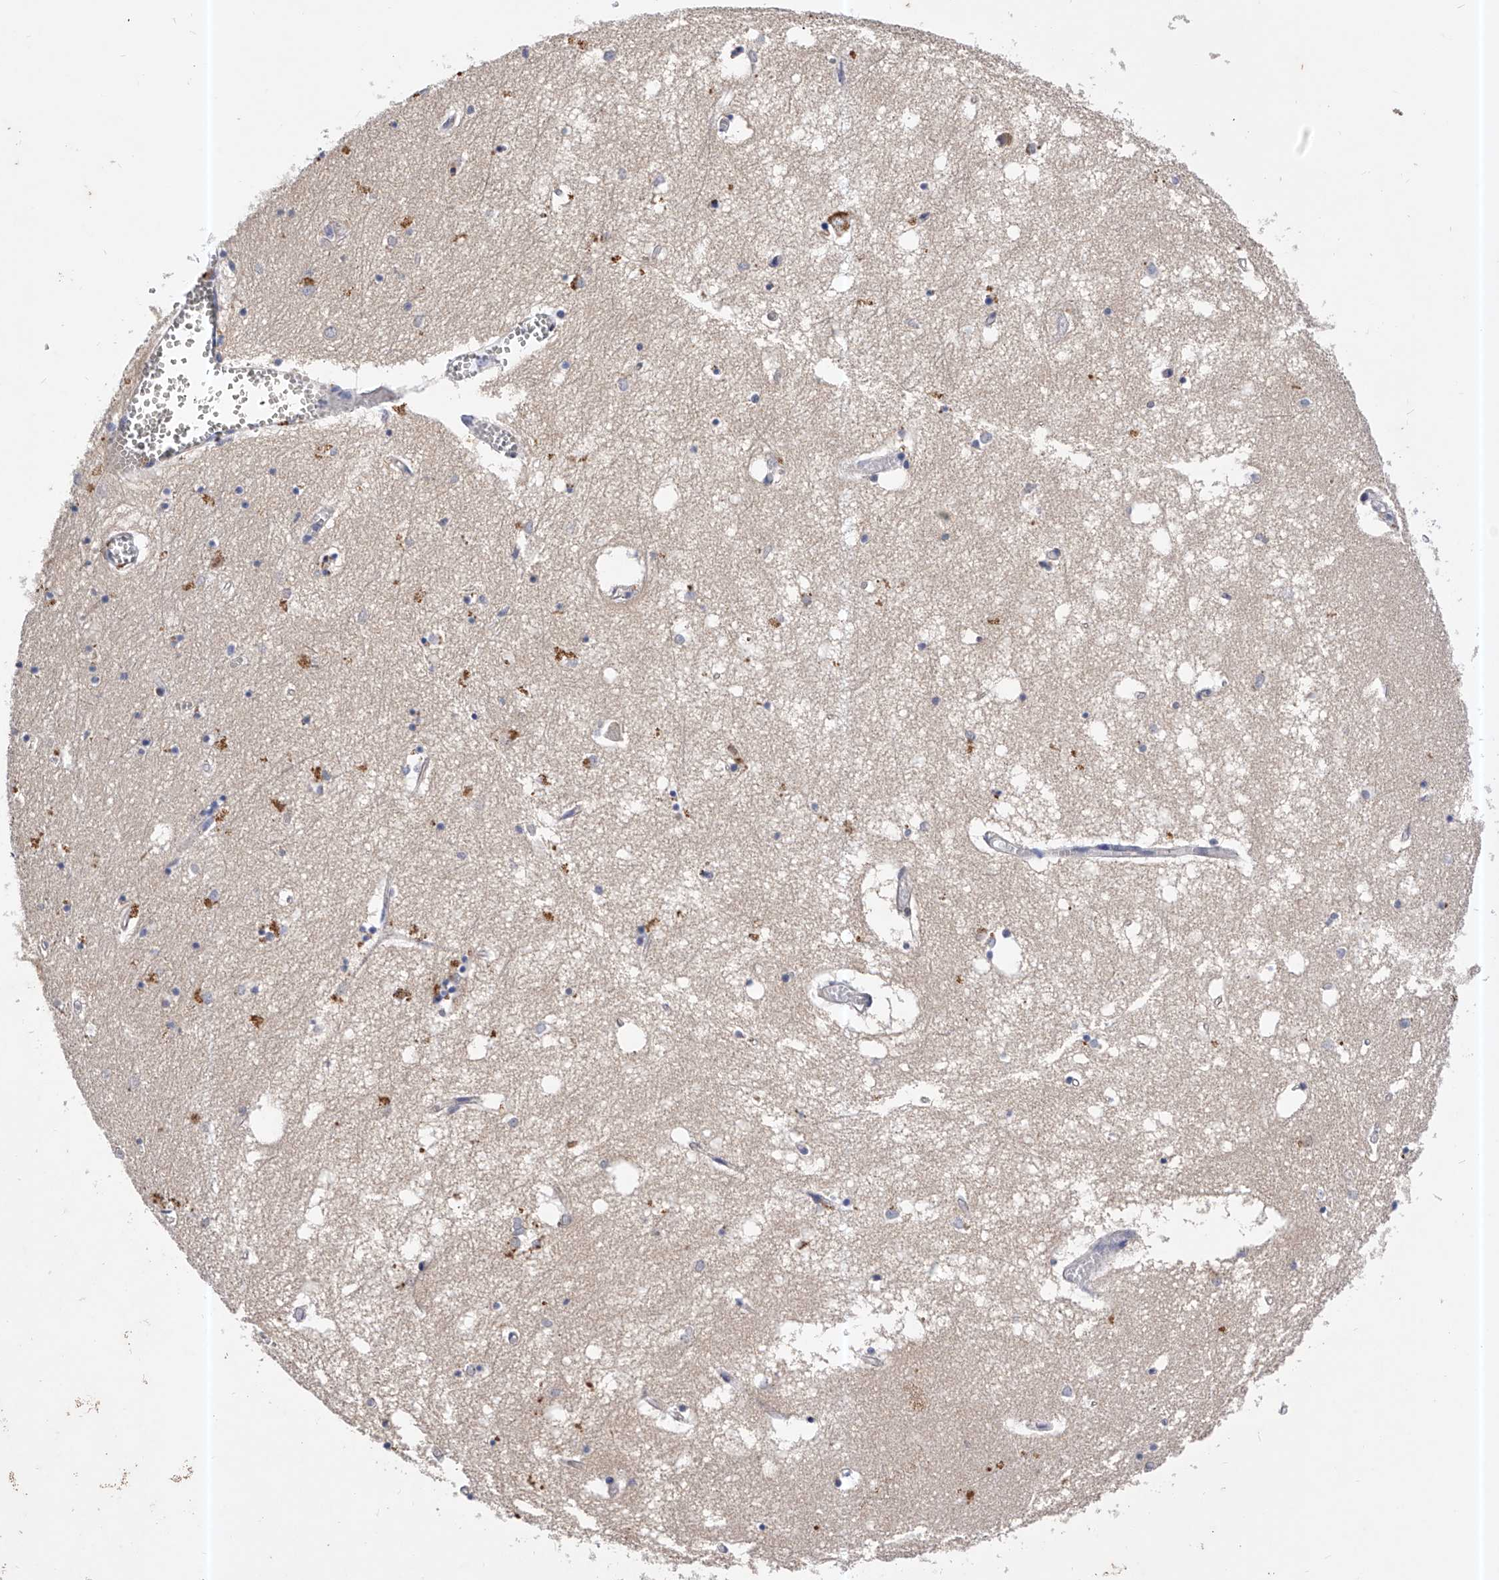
{"staining": {"intensity": "moderate", "quantity": "<25%", "location": "cytoplasmic/membranous"}, "tissue": "hippocampus", "cell_type": "Glial cells", "image_type": "normal", "snomed": [{"axis": "morphology", "description": "Normal tissue, NOS"}, {"axis": "topography", "description": "Hippocampus"}], "caption": "Protein staining exhibits moderate cytoplasmic/membranous positivity in approximately <25% of glial cells in benign hippocampus. (DAB (3,3'-diaminobenzidine) IHC, brown staining for protein, blue staining for nuclei).", "gene": "PPP5C", "patient": {"sex": "male", "age": 70}}